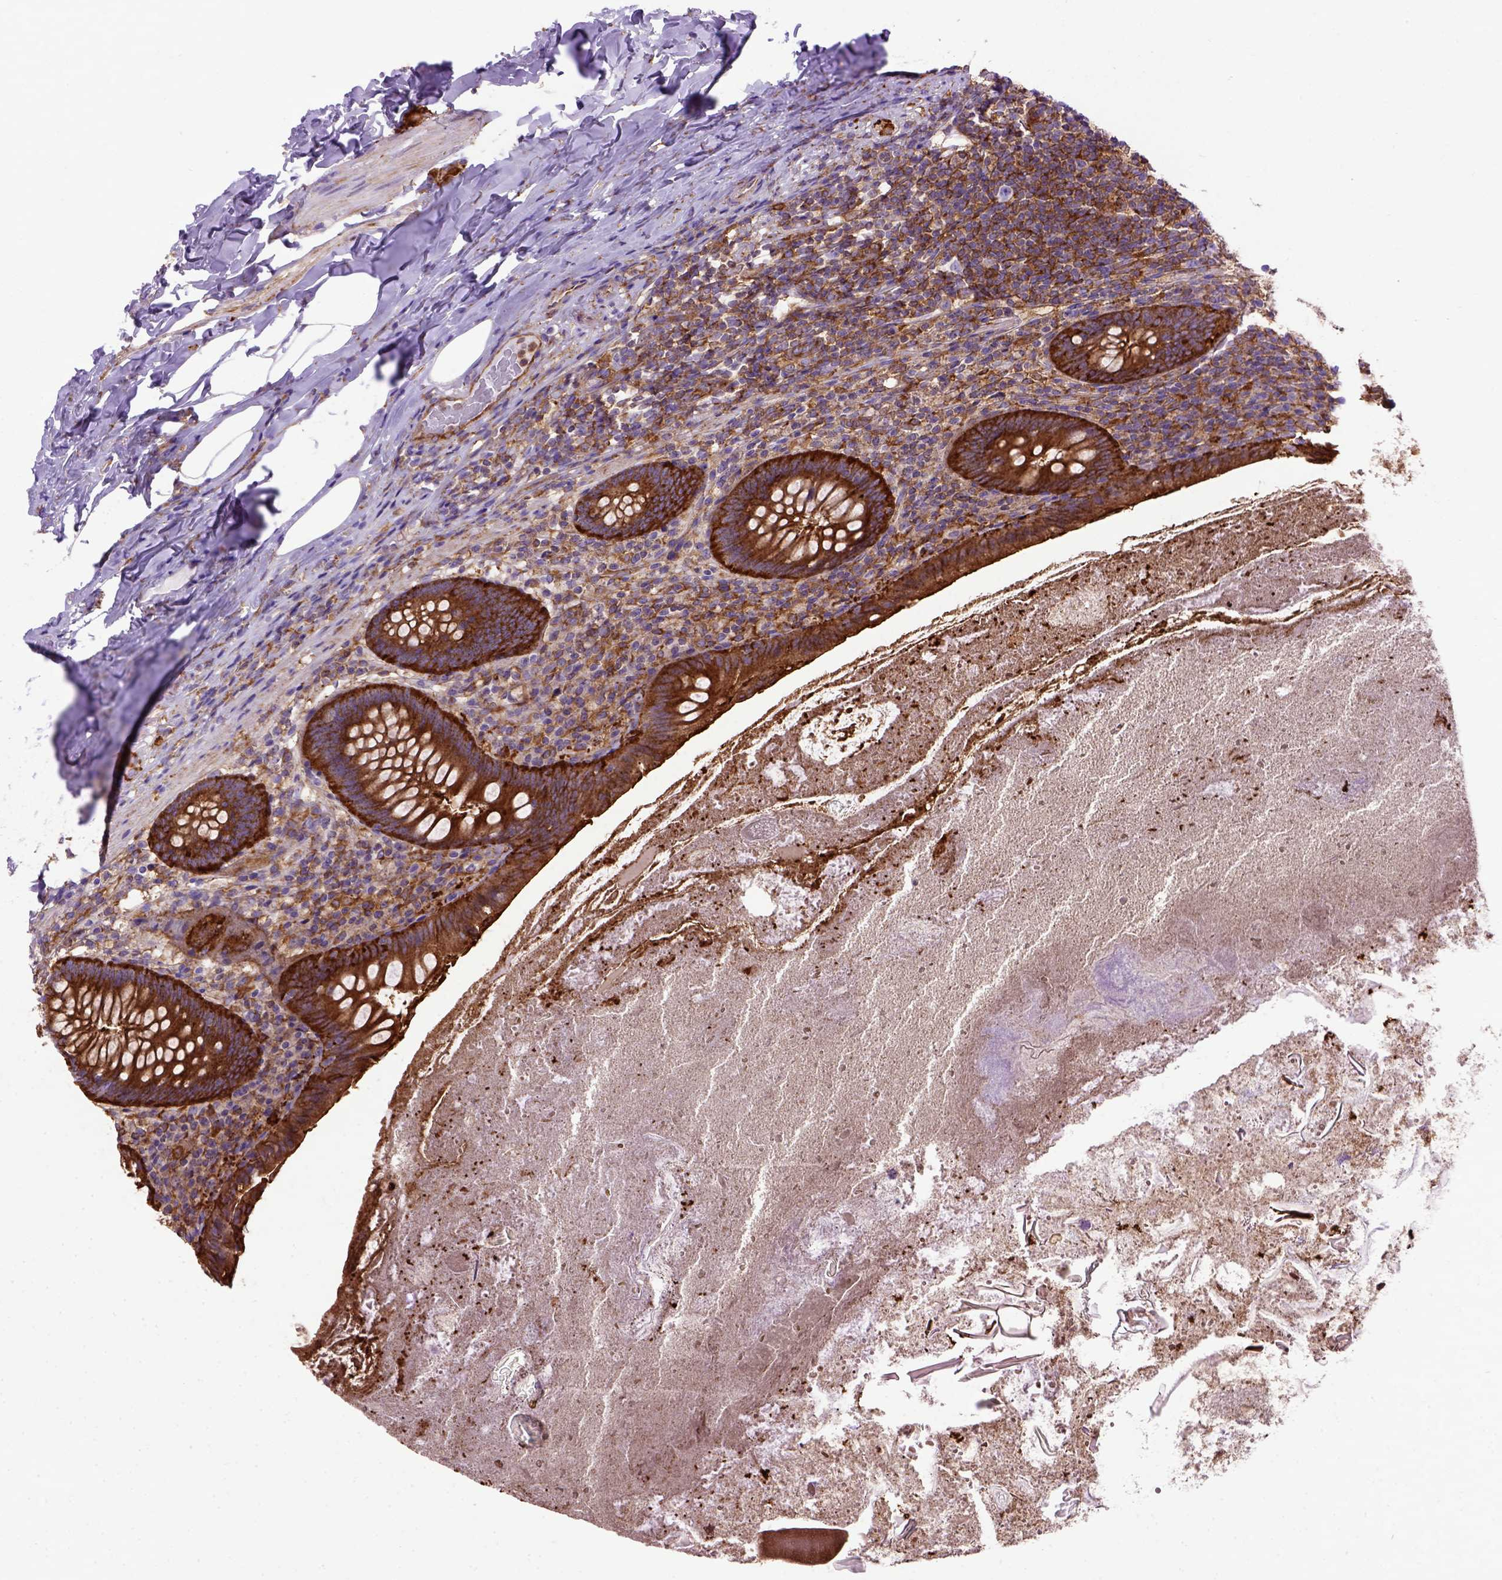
{"staining": {"intensity": "strong", "quantity": ">75%", "location": "cytoplasmic/membranous"}, "tissue": "appendix", "cell_type": "Glandular cells", "image_type": "normal", "snomed": [{"axis": "morphology", "description": "Normal tissue, NOS"}, {"axis": "topography", "description": "Appendix"}], "caption": "High-magnification brightfield microscopy of unremarkable appendix stained with DAB (brown) and counterstained with hematoxylin (blue). glandular cells exhibit strong cytoplasmic/membranous positivity is seen in approximately>75% of cells. (Brightfield microscopy of DAB IHC at high magnification).", "gene": "MVP", "patient": {"sex": "male", "age": 47}}